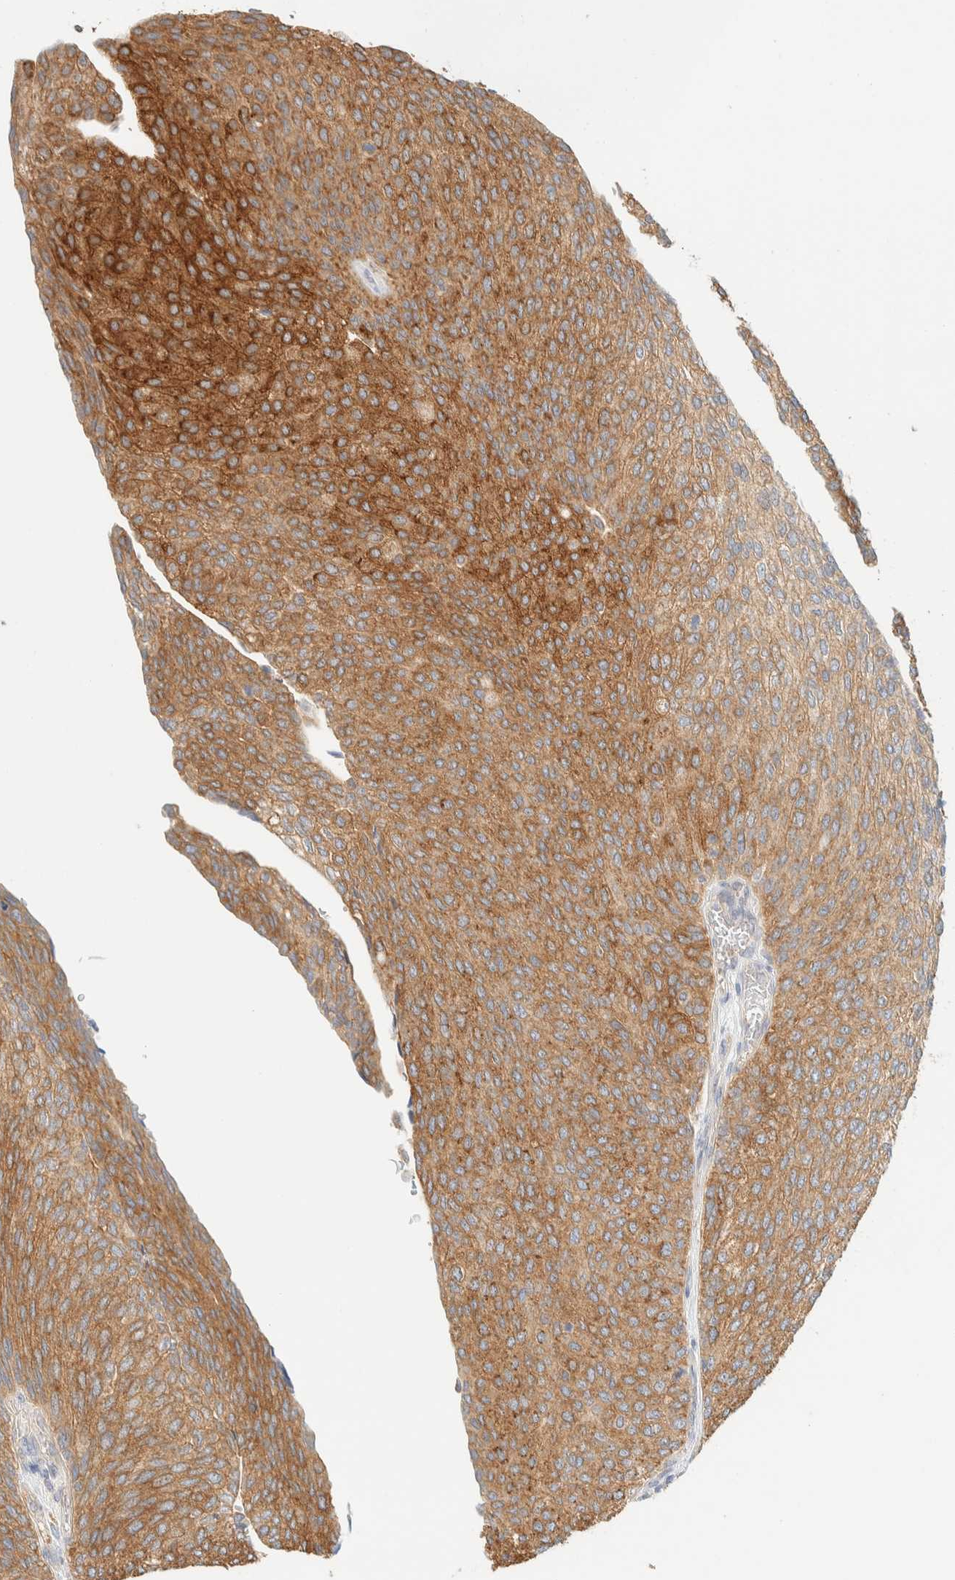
{"staining": {"intensity": "moderate", "quantity": ">75%", "location": "cytoplasmic/membranous"}, "tissue": "urothelial cancer", "cell_type": "Tumor cells", "image_type": "cancer", "snomed": [{"axis": "morphology", "description": "Urothelial carcinoma, Low grade"}, {"axis": "topography", "description": "Urinary bladder"}], "caption": "Immunohistochemical staining of human urothelial cancer shows moderate cytoplasmic/membranous protein staining in approximately >75% of tumor cells. (DAB (3,3'-diaminobenzidine) = brown stain, brightfield microscopy at high magnification).", "gene": "TBC1D8B", "patient": {"sex": "female", "age": 79}}